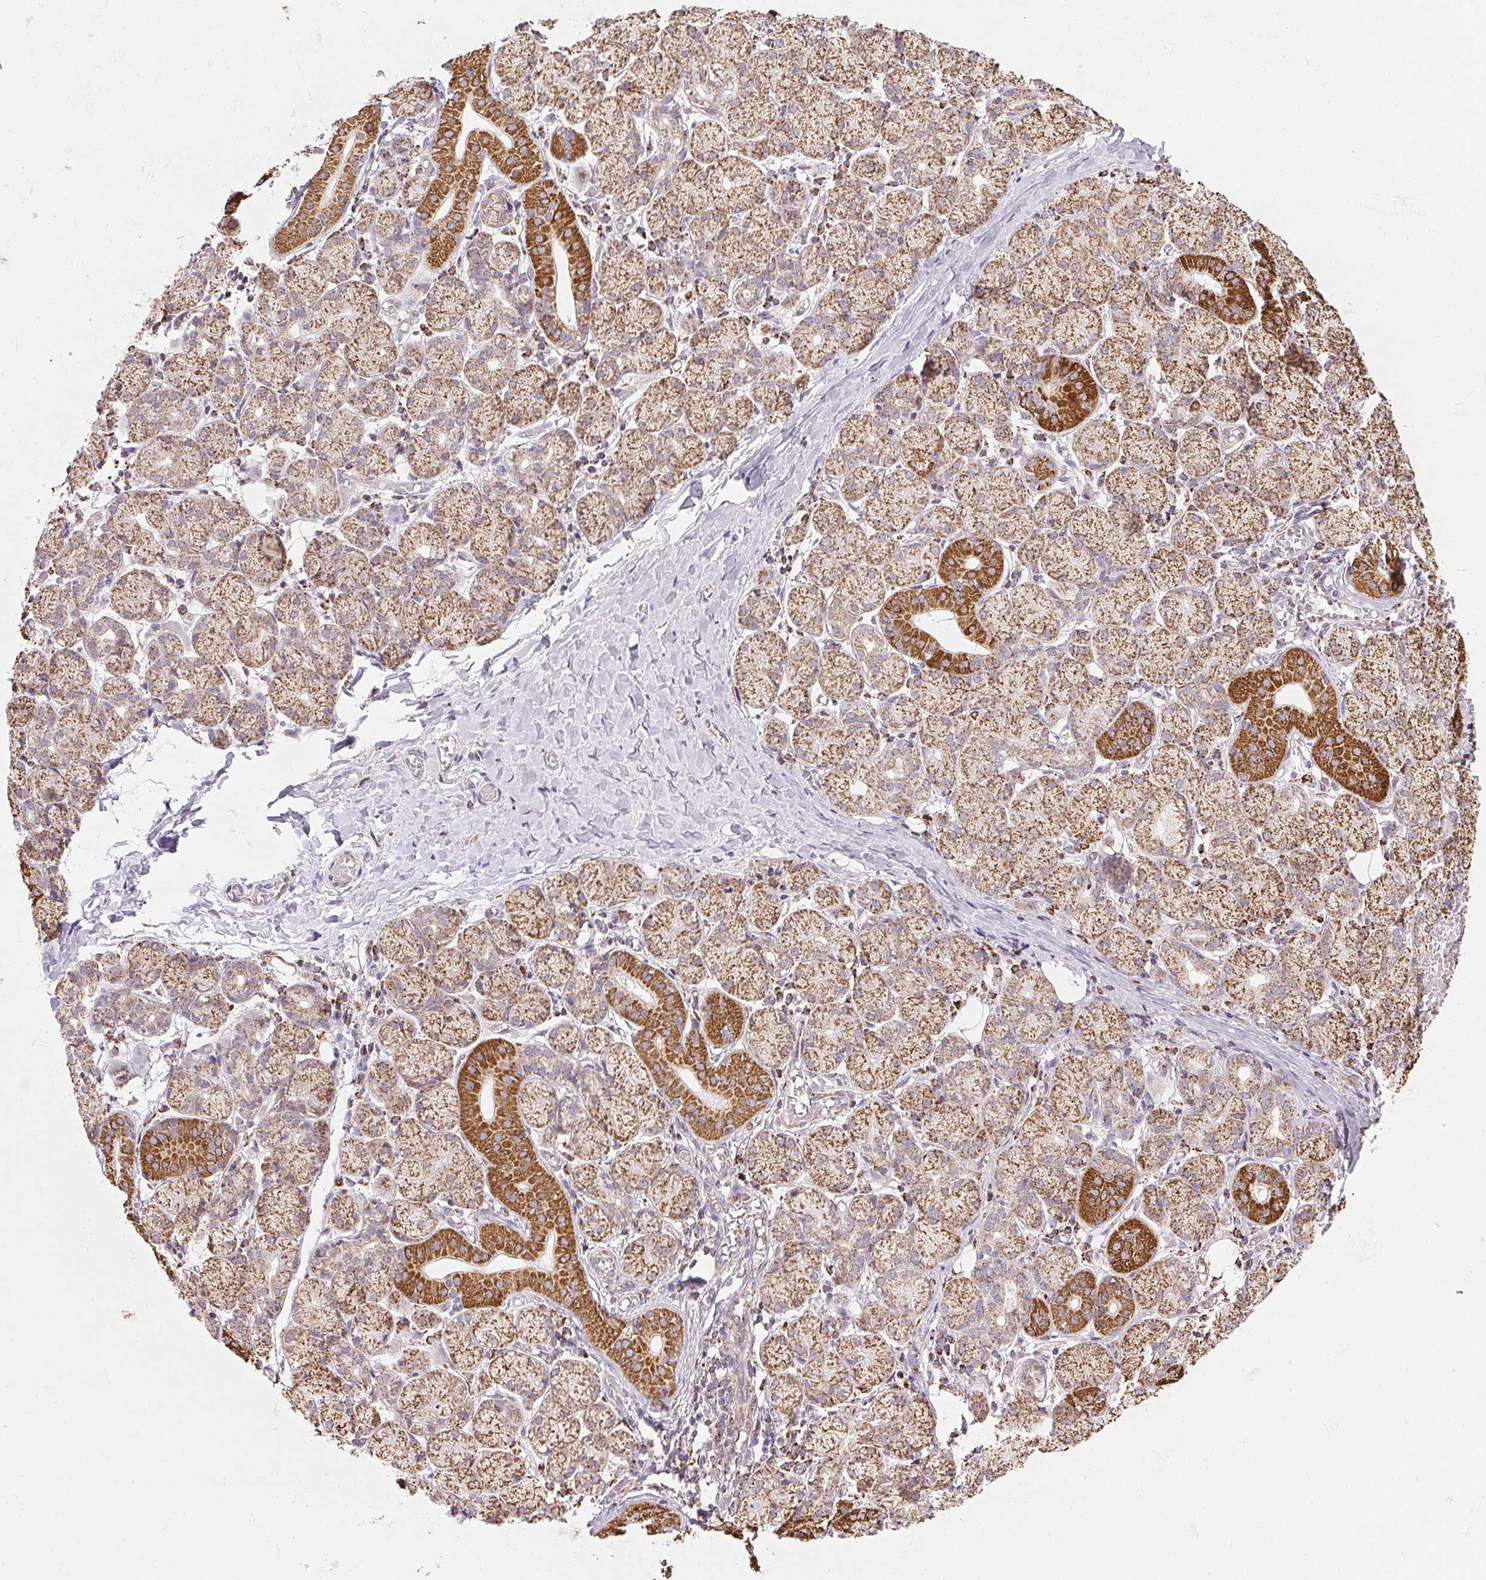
{"staining": {"intensity": "moderate", "quantity": ">75%", "location": "cytoplasmic/membranous"}, "tissue": "salivary gland", "cell_type": "Glandular cells", "image_type": "normal", "snomed": [{"axis": "morphology", "description": "Normal tissue, NOS"}, {"axis": "topography", "description": "Salivary gland"}, {"axis": "topography", "description": "Peripheral nerve tissue"}], "caption": "Protein expression analysis of benign salivary gland exhibits moderate cytoplasmic/membranous expression in about >75% of glandular cells.", "gene": "MAPK11", "patient": {"sex": "female", "age": 24}}